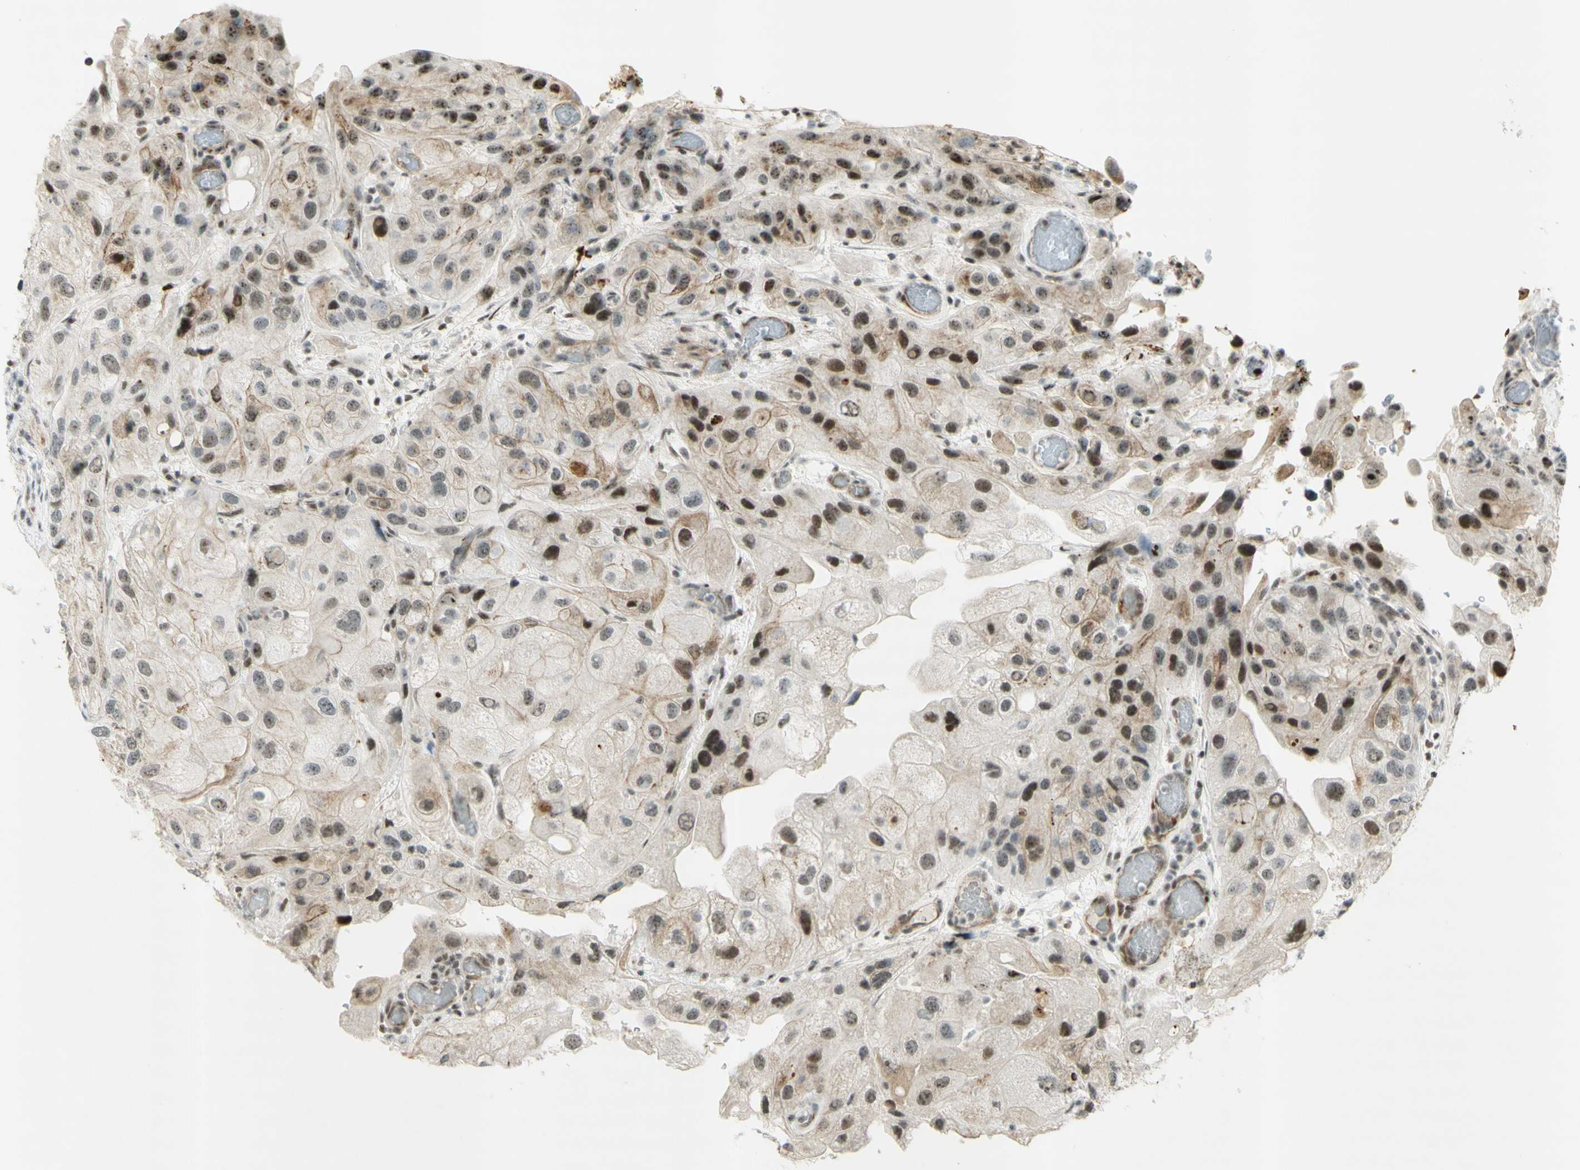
{"staining": {"intensity": "moderate", "quantity": ">75%", "location": "nuclear"}, "tissue": "urothelial cancer", "cell_type": "Tumor cells", "image_type": "cancer", "snomed": [{"axis": "morphology", "description": "Urothelial carcinoma, High grade"}, {"axis": "topography", "description": "Urinary bladder"}], "caption": "Immunohistochemistry (IHC) (DAB (3,3'-diaminobenzidine)) staining of human urothelial cancer shows moderate nuclear protein positivity in about >75% of tumor cells. The staining was performed using DAB, with brown indicating positive protein expression. Nuclei are stained blue with hematoxylin.", "gene": "IRF1", "patient": {"sex": "female", "age": 64}}